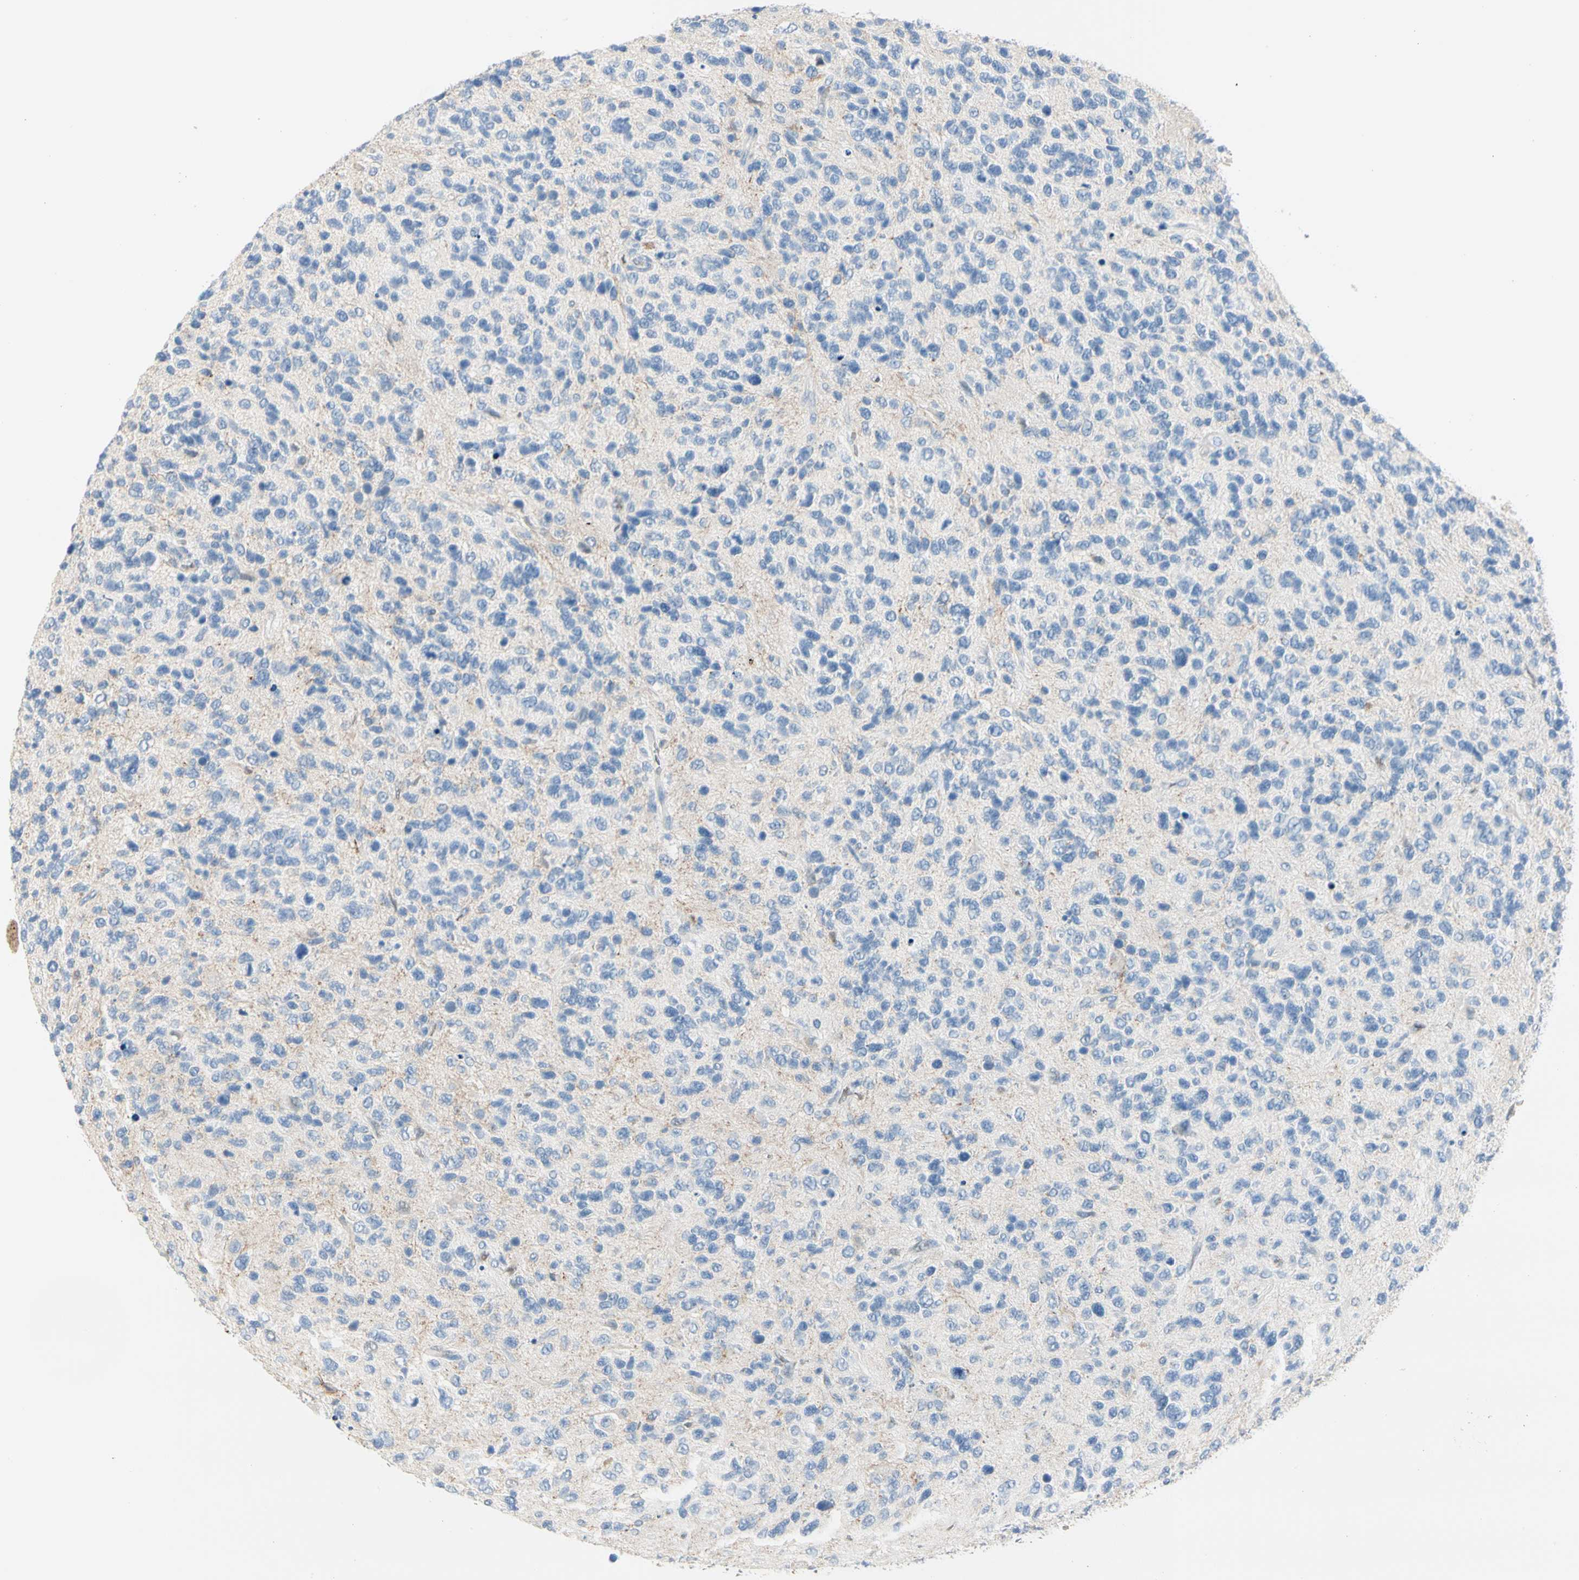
{"staining": {"intensity": "negative", "quantity": "none", "location": "none"}, "tissue": "glioma", "cell_type": "Tumor cells", "image_type": "cancer", "snomed": [{"axis": "morphology", "description": "Glioma, malignant, High grade"}, {"axis": "topography", "description": "Brain"}], "caption": "IHC photomicrograph of neoplastic tissue: malignant glioma (high-grade) stained with DAB reveals no significant protein expression in tumor cells.", "gene": "CA1", "patient": {"sex": "female", "age": 58}}